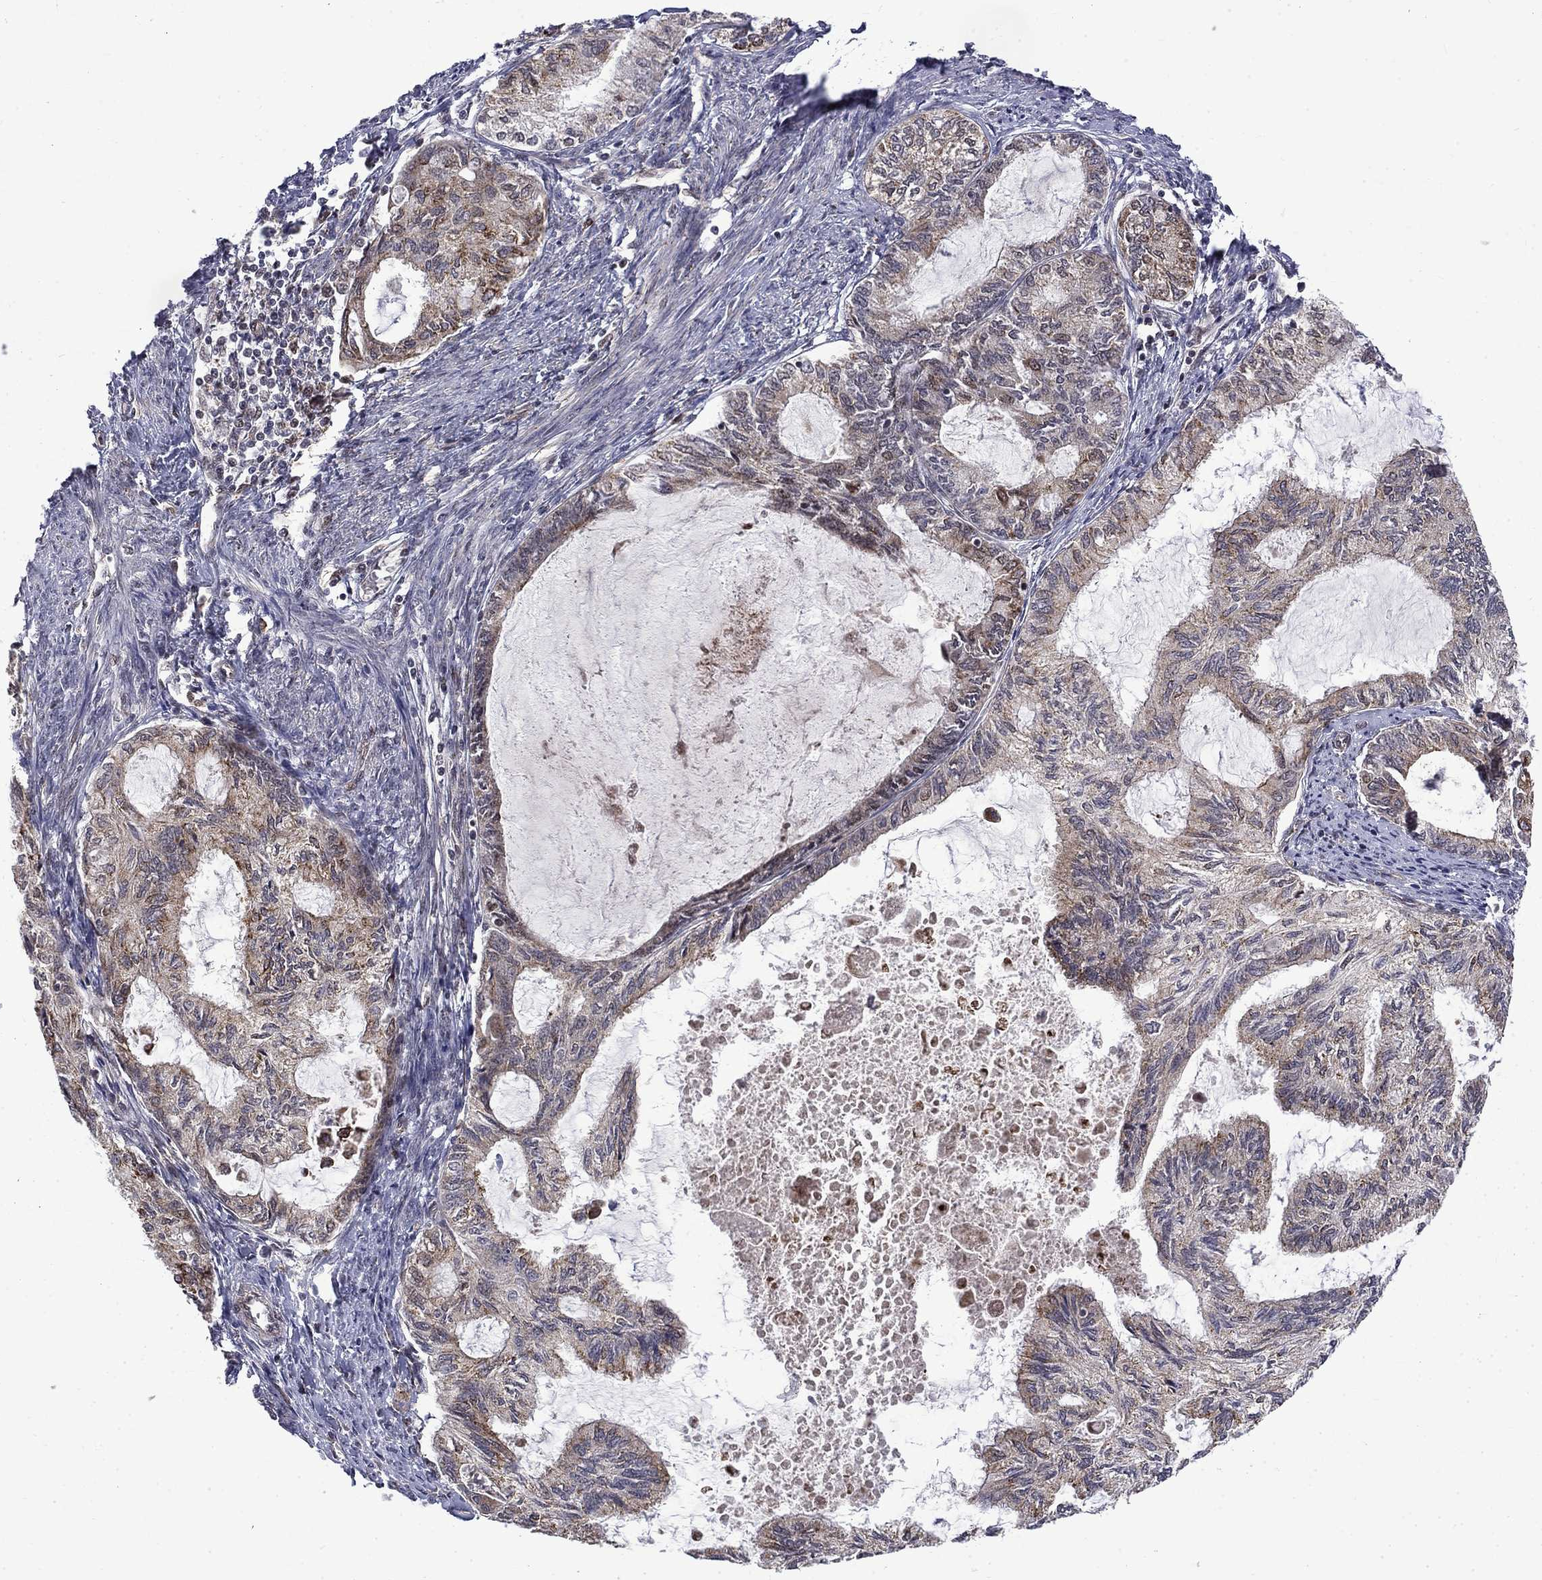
{"staining": {"intensity": "moderate", "quantity": "<25%", "location": "cytoplasmic/membranous"}, "tissue": "endometrial cancer", "cell_type": "Tumor cells", "image_type": "cancer", "snomed": [{"axis": "morphology", "description": "Adenocarcinoma, NOS"}, {"axis": "topography", "description": "Endometrium"}], "caption": "Immunohistochemistry (DAB) staining of endometrial cancer (adenocarcinoma) demonstrates moderate cytoplasmic/membranous protein staining in about <25% of tumor cells. The protein of interest is shown in brown color, while the nuclei are stained blue.", "gene": "KPNA3", "patient": {"sex": "female", "age": 86}}